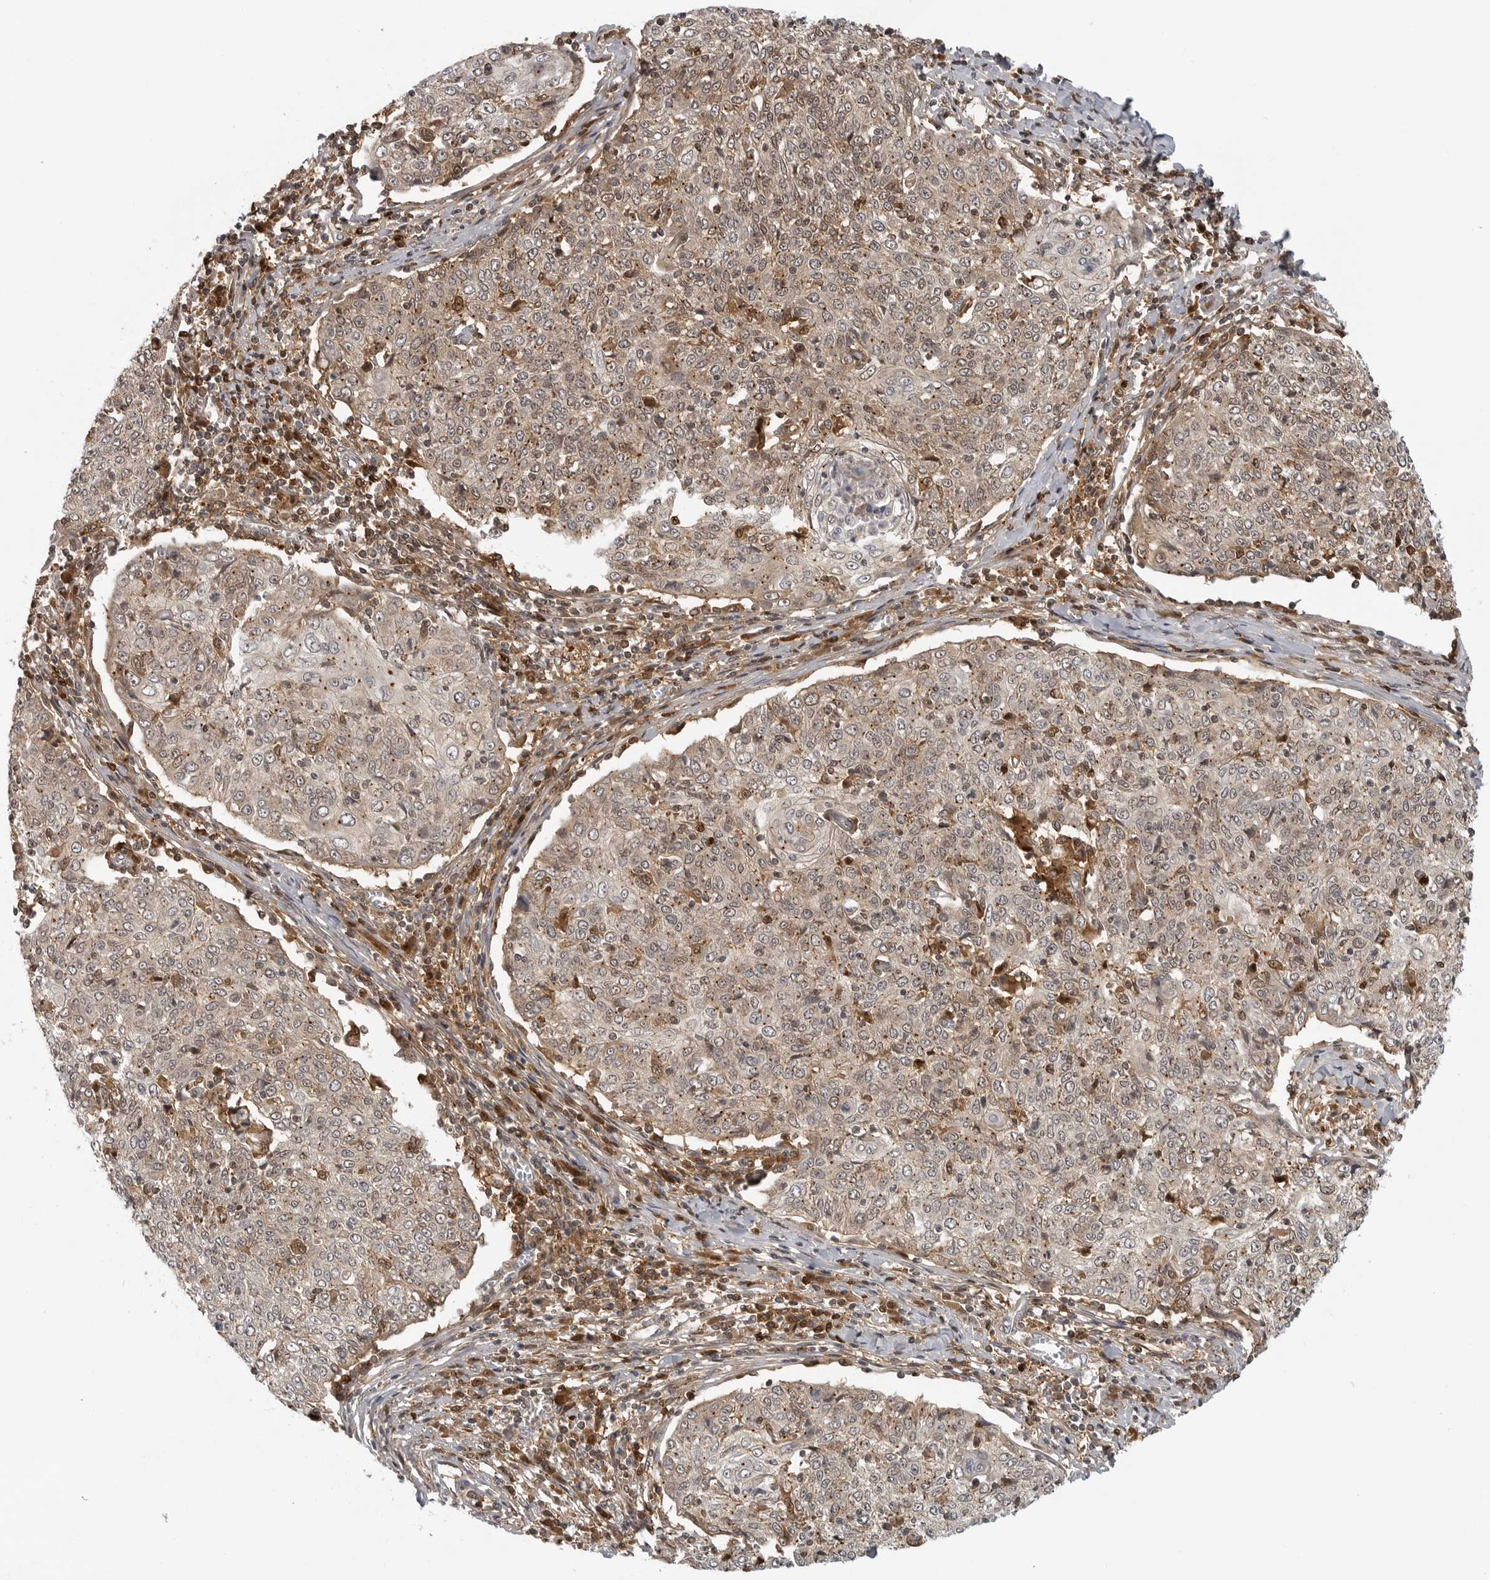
{"staining": {"intensity": "moderate", "quantity": ">75%", "location": "cytoplasmic/membranous"}, "tissue": "cervical cancer", "cell_type": "Tumor cells", "image_type": "cancer", "snomed": [{"axis": "morphology", "description": "Squamous cell carcinoma, NOS"}, {"axis": "topography", "description": "Cervix"}], "caption": "A brown stain highlights moderate cytoplasmic/membranous positivity of a protein in cervical squamous cell carcinoma tumor cells. The staining was performed using DAB, with brown indicating positive protein expression. Nuclei are stained blue with hematoxylin.", "gene": "CTIF", "patient": {"sex": "female", "age": 48}}